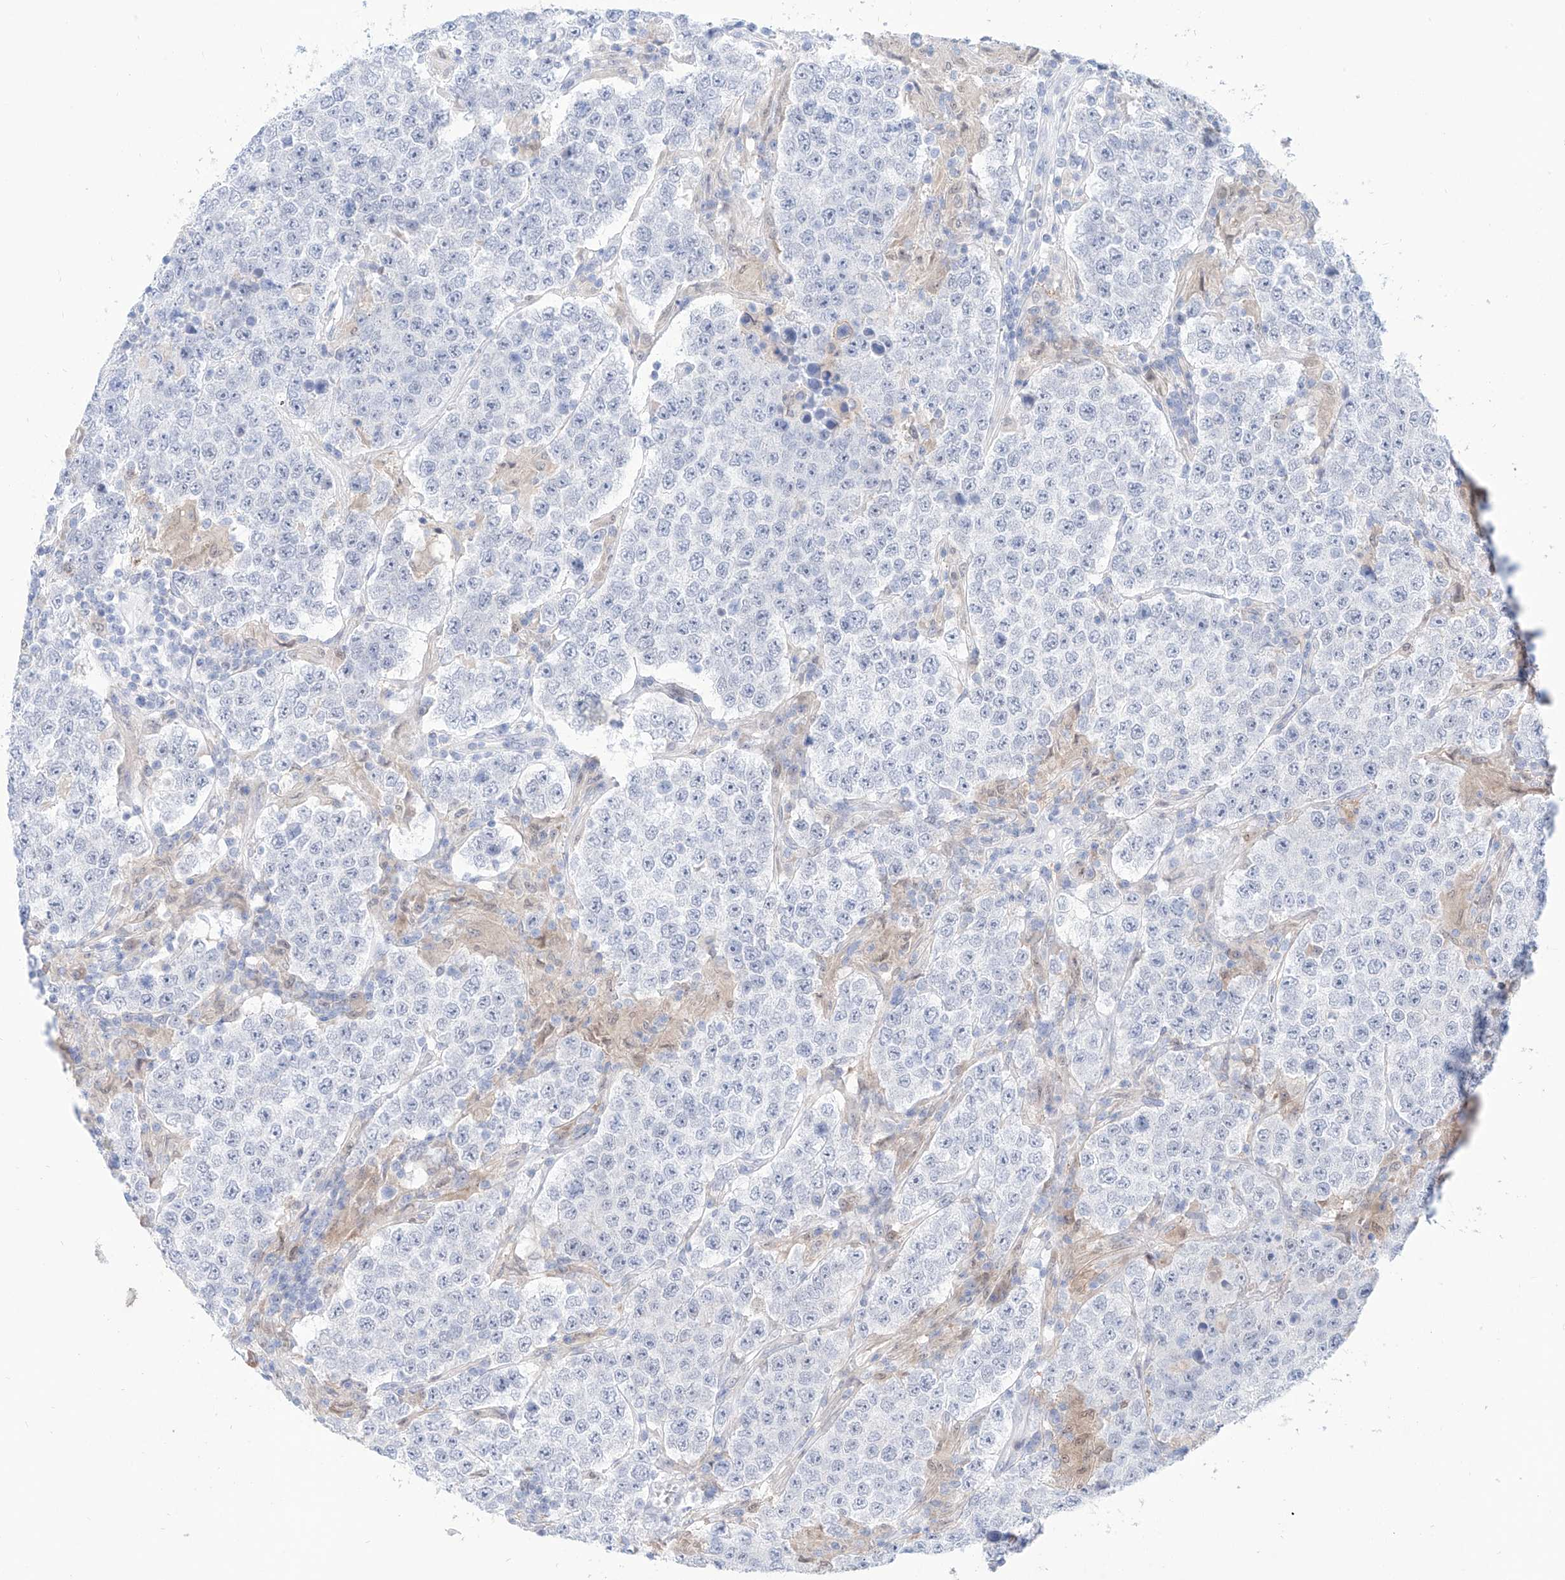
{"staining": {"intensity": "negative", "quantity": "none", "location": "none"}, "tissue": "testis cancer", "cell_type": "Tumor cells", "image_type": "cancer", "snomed": [{"axis": "morphology", "description": "Normal tissue, NOS"}, {"axis": "morphology", "description": "Urothelial carcinoma, High grade"}, {"axis": "morphology", "description": "Seminoma, NOS"}, {"axis": "morphology", "description": "Carcinoma, Embryonal, NOS"}, {"axis": "topography", "description": "Urinary bladder"}, {"axis": "topography", "description": "Testis"}], "caption": "High magnification brightfield microscopy of testis cancer stained with DAB (3,3'-diaminobenzidine) (brown) and counterstained with hematoxylin (blue): tumor cells show no significant positivity.", "gene": "PDXK", "patient": {"sex": "male", "age": 41}}